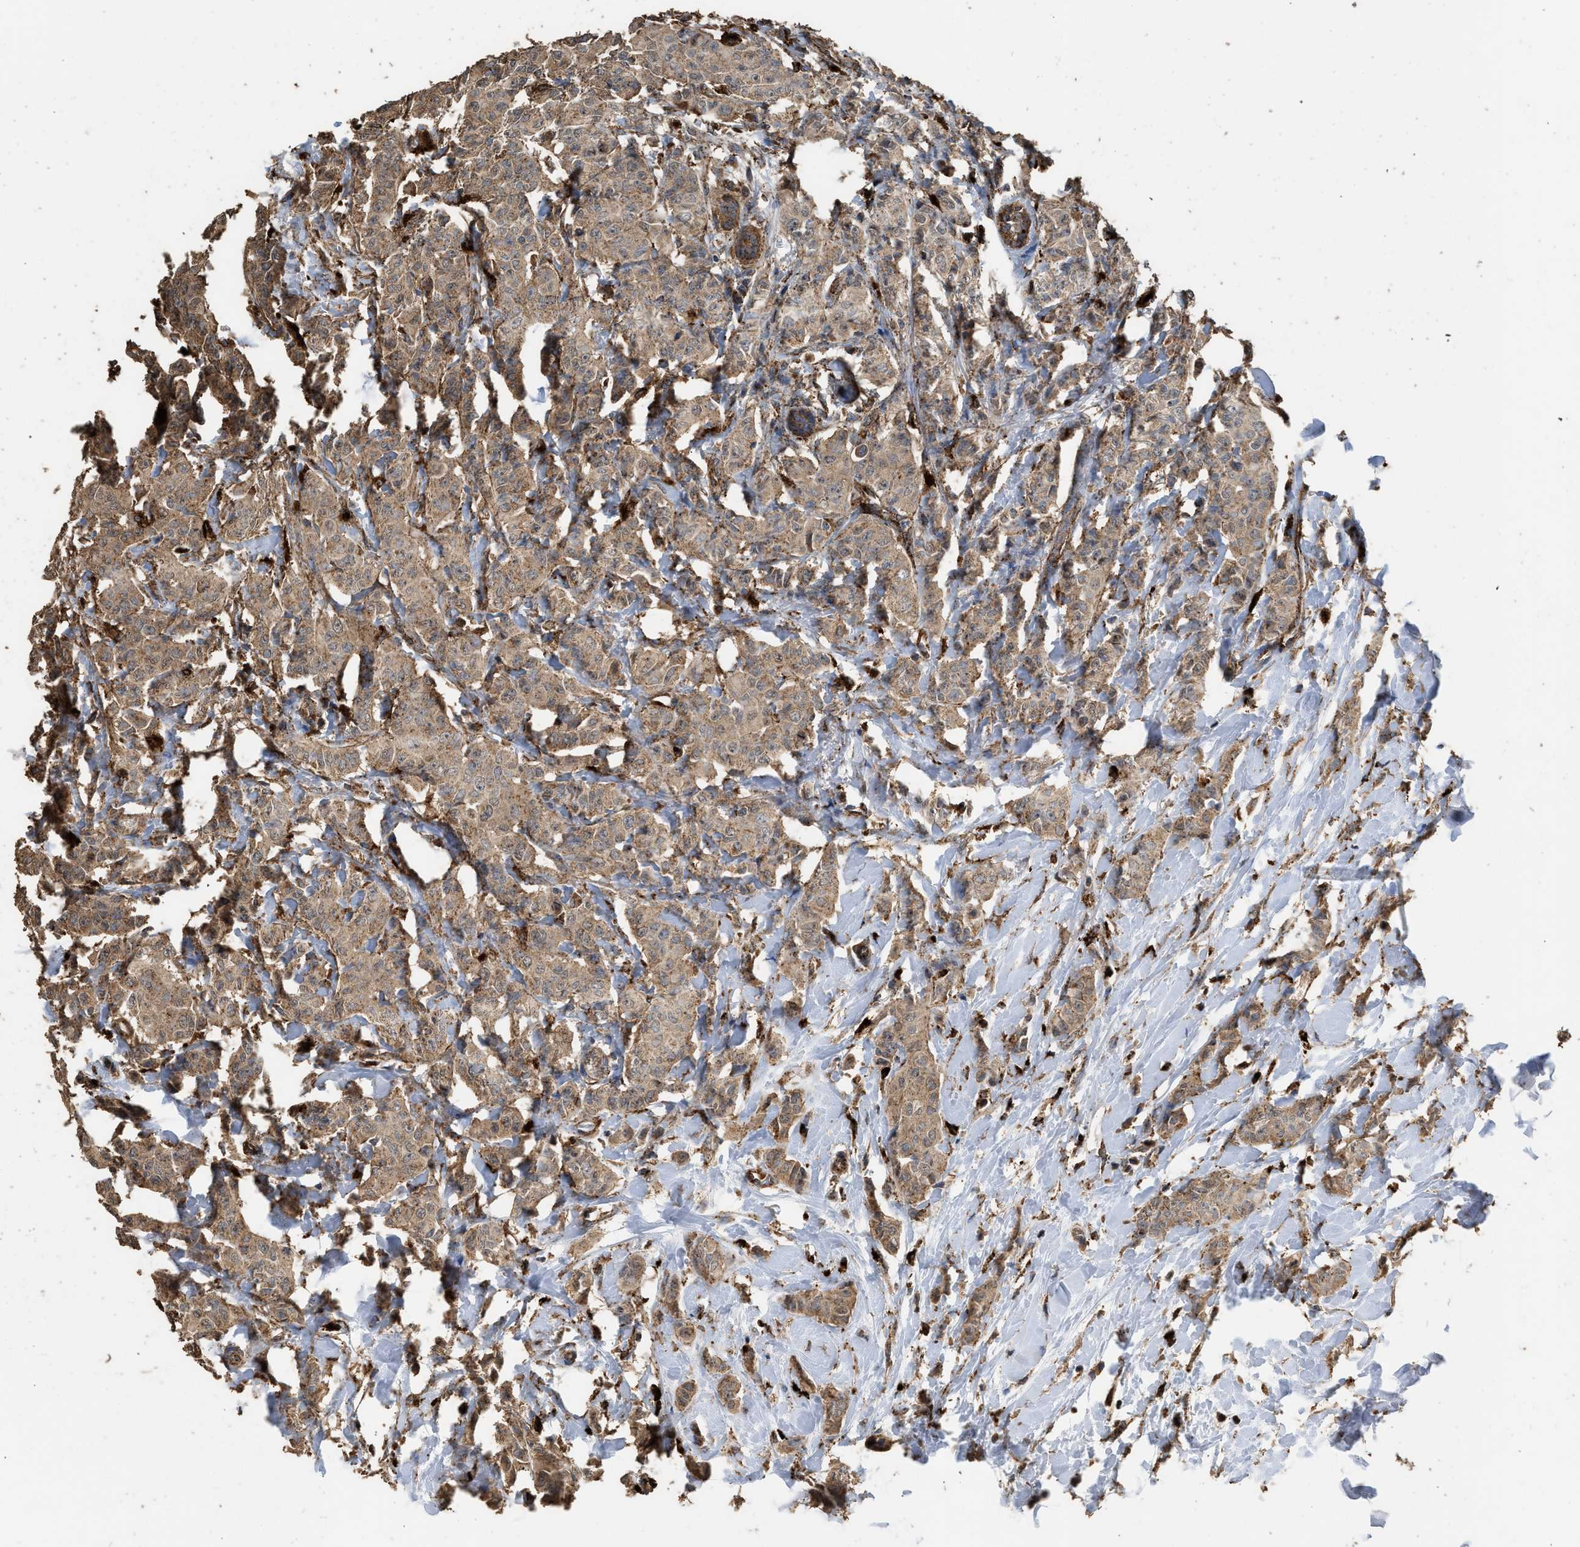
{"staining": {"intensity": "moderate", "quantity": ">75%", "location": "cytoplasmic/membranous"}, "tissue": "breast cancer", "cell_type": "Tumor cells", "image_type": "cancer", "snomed": [{"axis": "morphology", "description": "Normal tissue, NOS"}, {"axis": "morphology", "description": "Duct carcinoma"}, {"axis": "topography", "description": "Breast"}], "caption": "About >75% of tumor cells in human breast infiltrating ductal carcinoma display moderate cytoplasmic/membranous protein positivity as visualized by brown immunohistochemical staining.", "gene": "CTSV", "patient": {"sex": "female", "age": 40}}